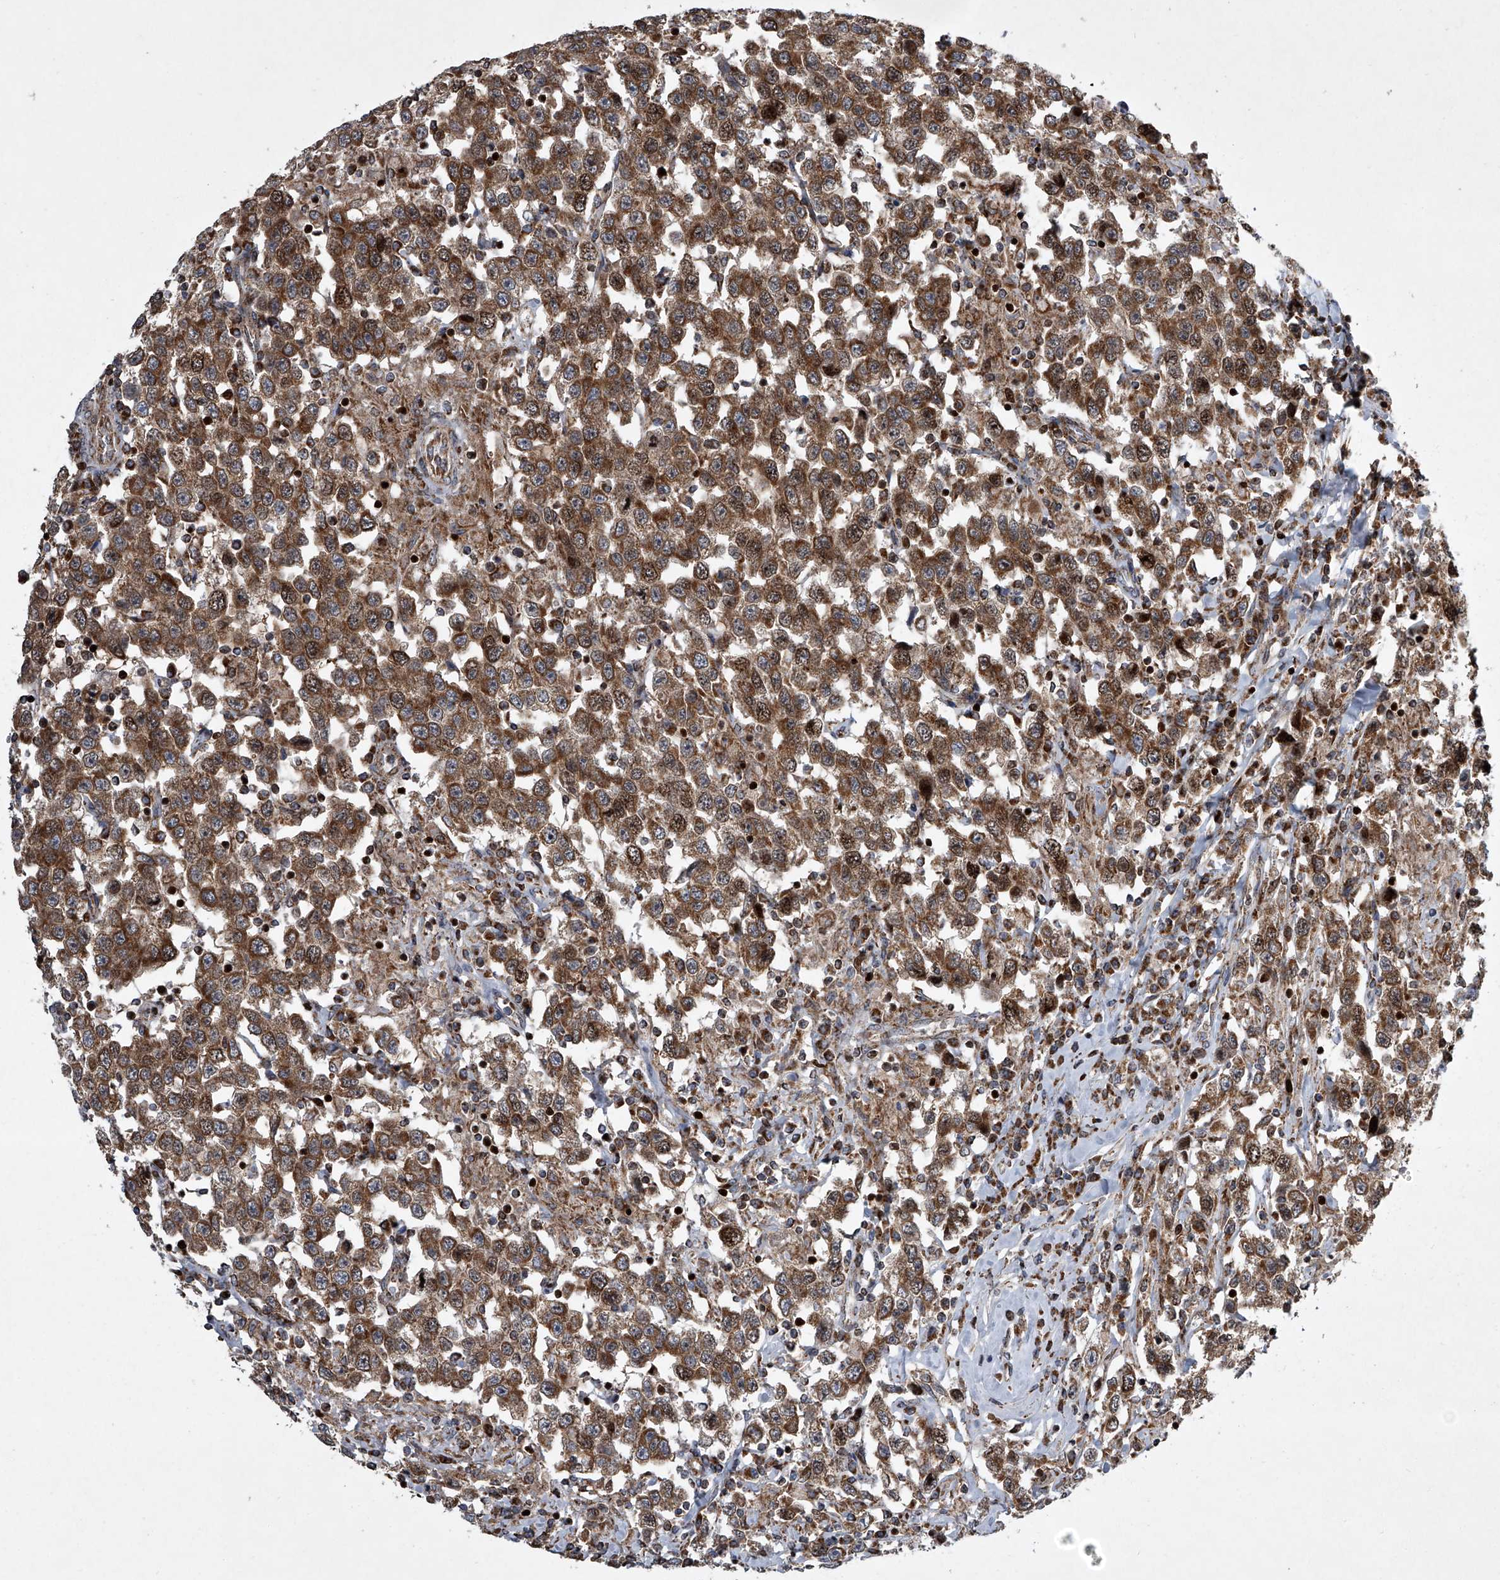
{"staining": {"intensity": "moderate", "quantity": ">75%", "location": "cytoplasmic/membranous,nuclear"}, "tissue": "testis cancer", "cell_type": "Tumor cells", "image_type": "cancer", "snomed": [{"axis": "morphology", "description": "Seminoma, NOS"}, {"axis": "topography", "description": "Testis"}], "caption": "Seminoma (testis) was stained to show a protein in brown. There is medium levels of moderate cytoplasmic/membranous and nuclear expression in about >75% of tumor cells.", "gene": "STRADA", "patient": {"sex": "male", "age": 41}}